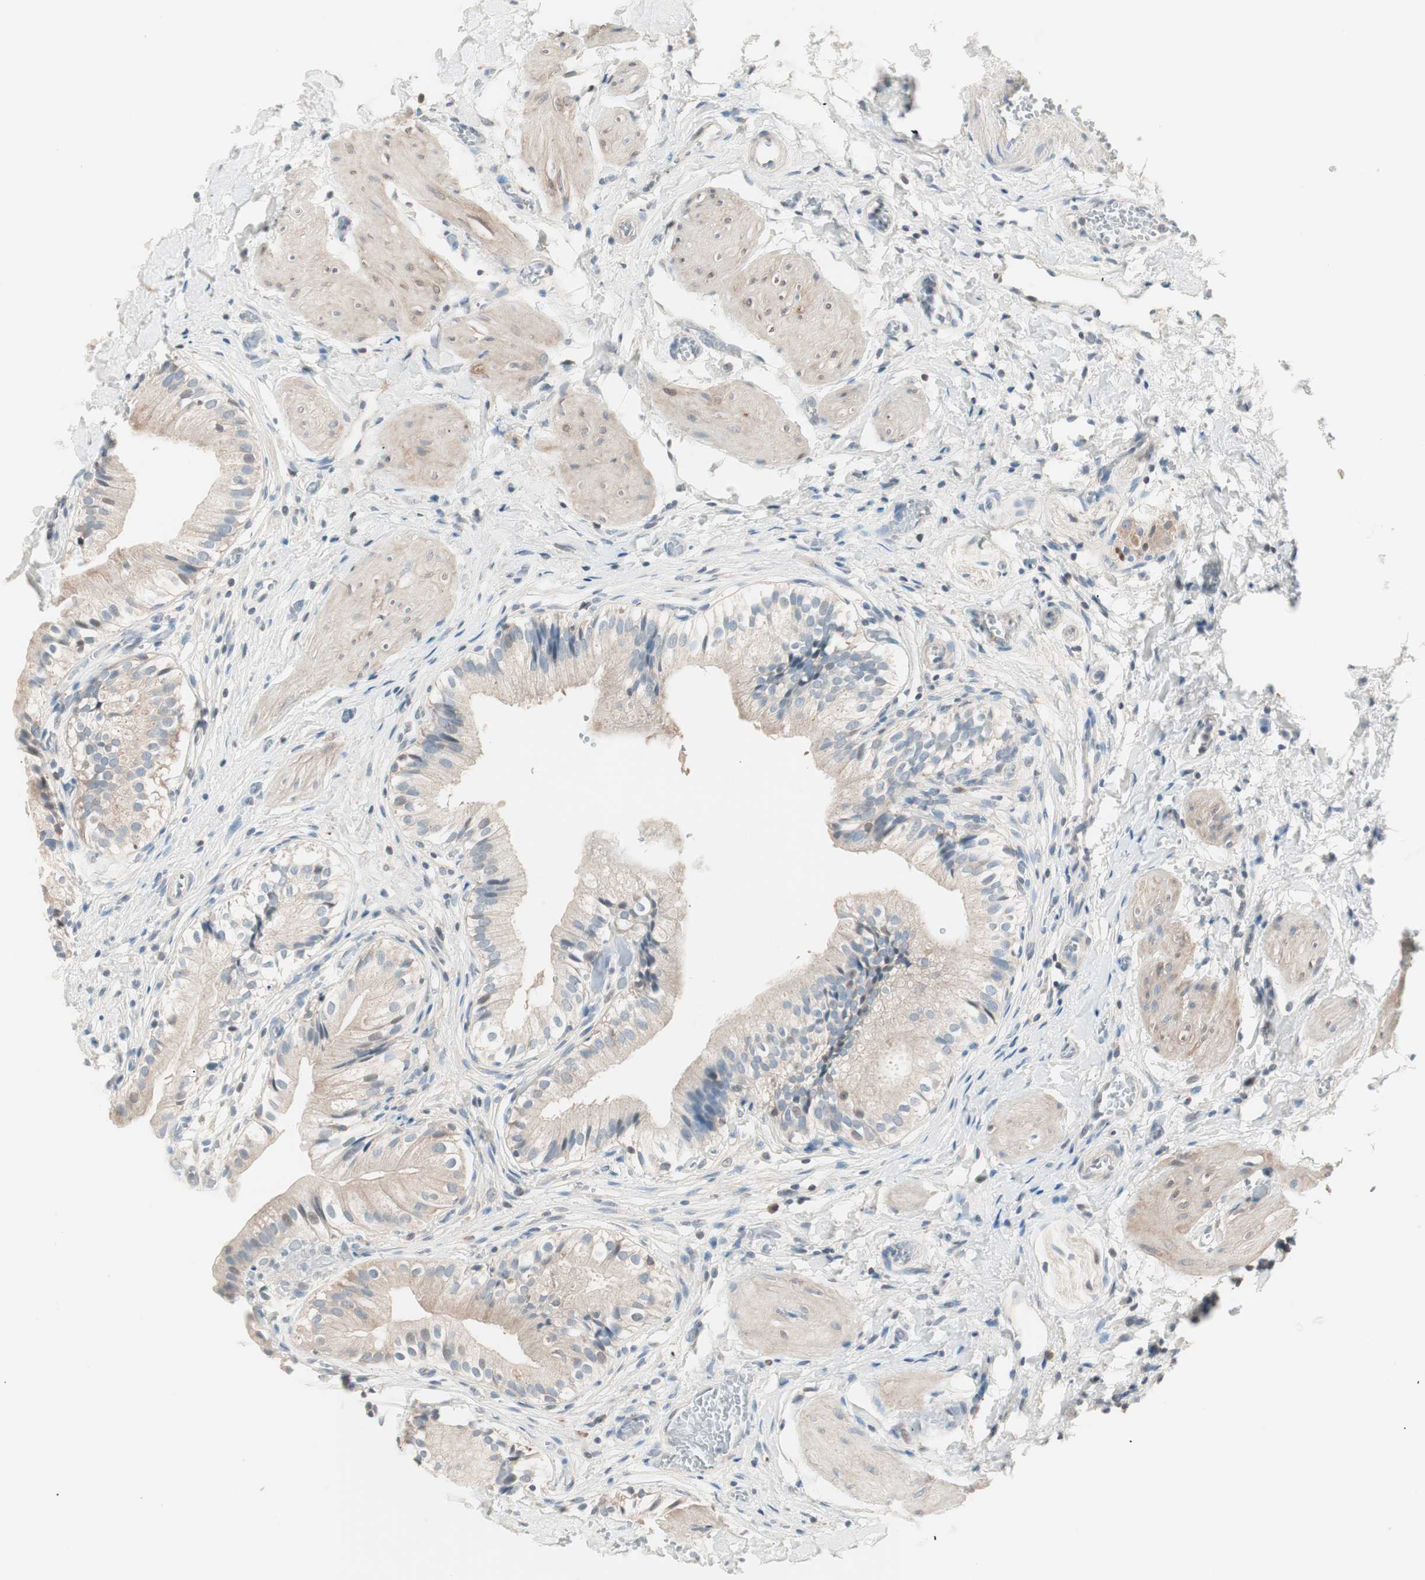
{"staining": {"intensity": "weak", "quantity": ">75%", "location": "cytoplasmic/membranous"}, "tissue": "gallbladder", "cell_type": "Glandular cells", "image_type": "normal", "snomed": [{"axis": "morphology", "description": "Normal tissue, NOS"}, {"axis": "topography", "description": "Gallbladder"}], "caption": "The immunohistochemical stain highlights weak cytoplasmic/membranous positivity in glandular cells of unremarkable gallbladder.", "gene": "RAD54B", "patient": {"sex": "male", "age": 65}}